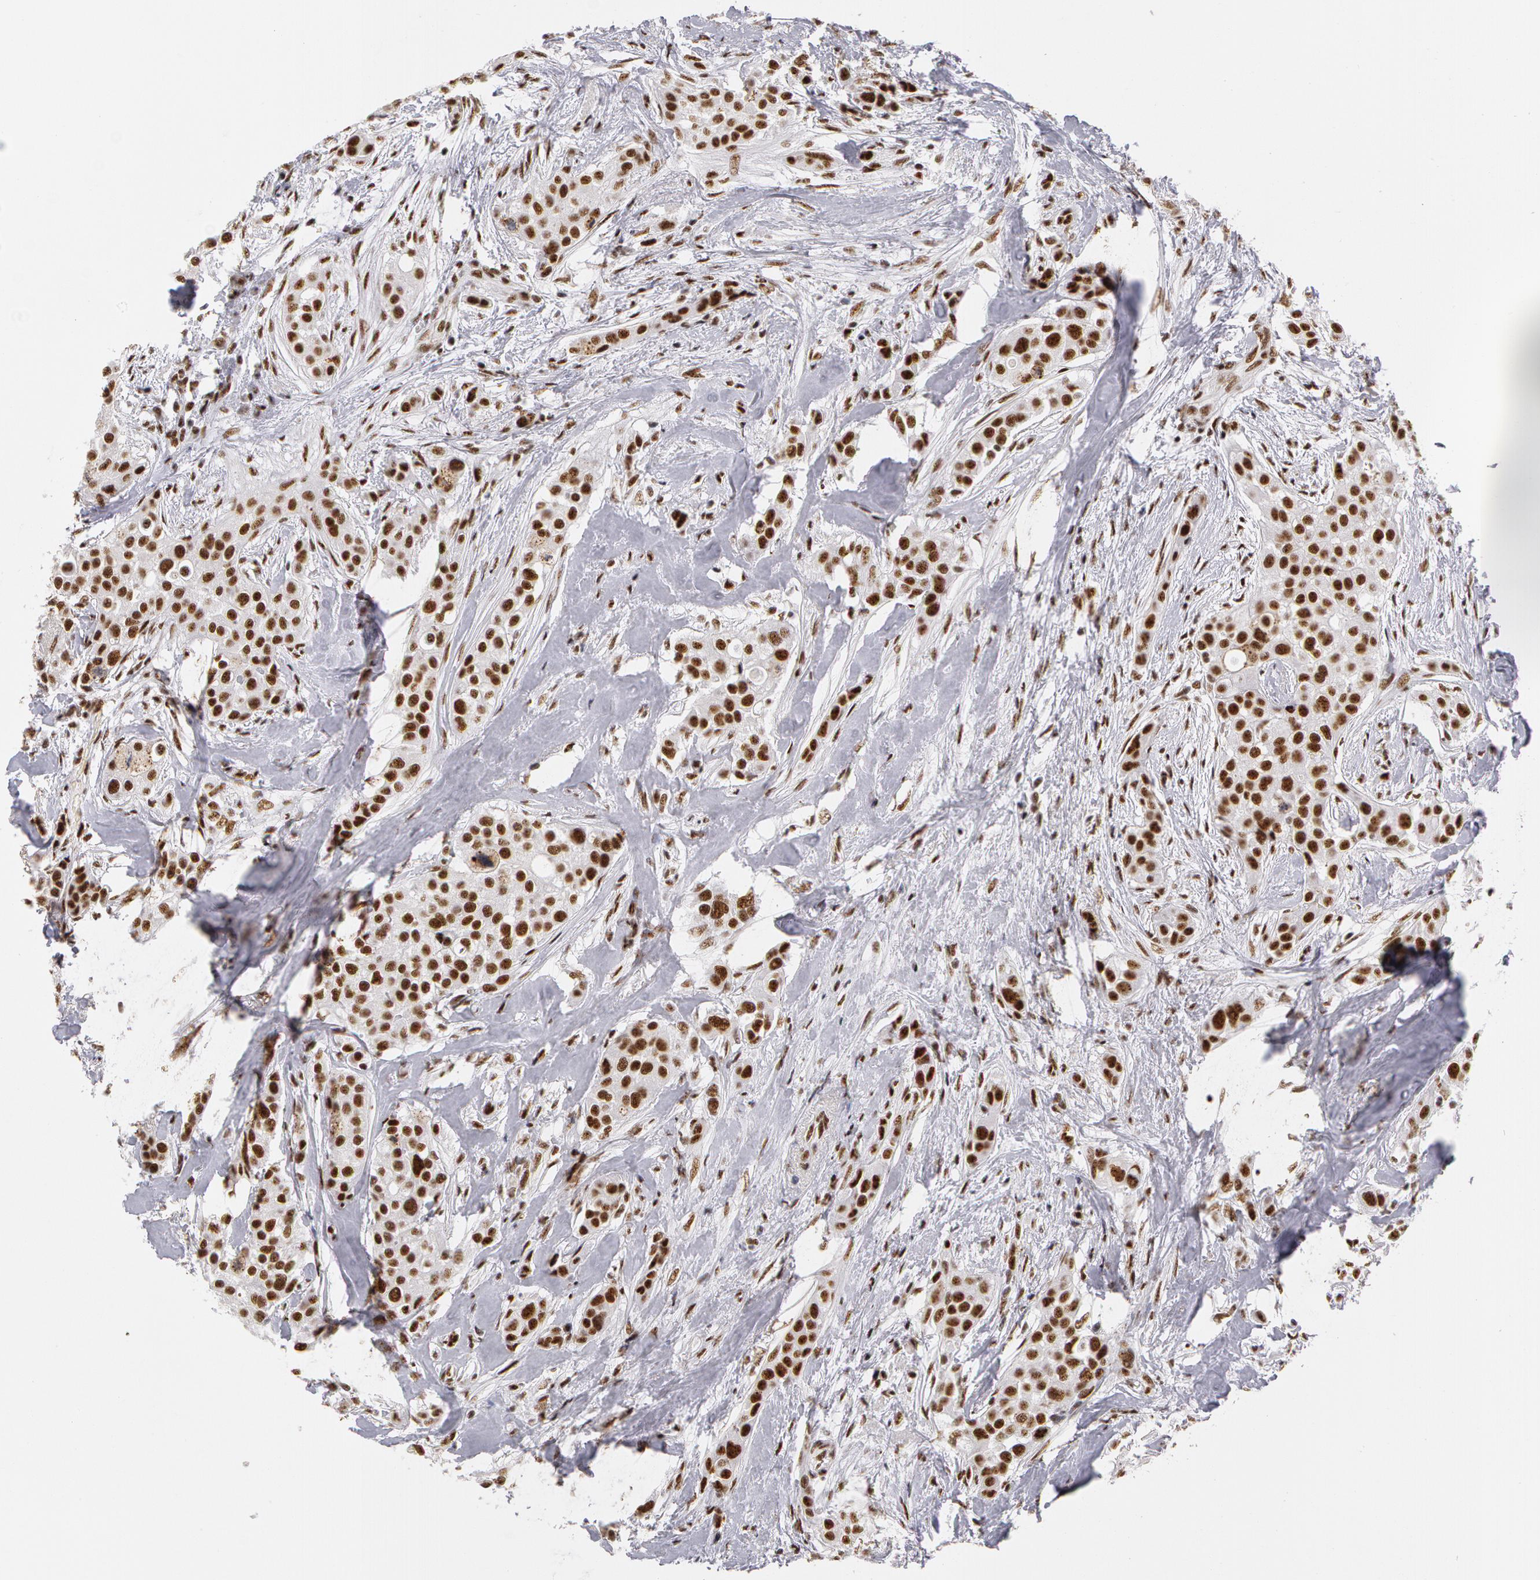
{"staining": {"intensity": "moderate", "quantity": ">75%", "location": "nuclear"}, "tissue": "breast cancer", "cell_type": "Tumor cells", "image_type": "cancer", "snomed": [{"axis": "morphology", "description": "Duct carcinoma"}, {"axis": "topography", "description": "Breast"}], "caption": "Immunohistochemical staining of human breast intraductal carcinoma displays moderate nuclear protein positivity in about >75% of tumor cells.", "gene": "PNN", "patient": {"sex": "female", "age": 45}}